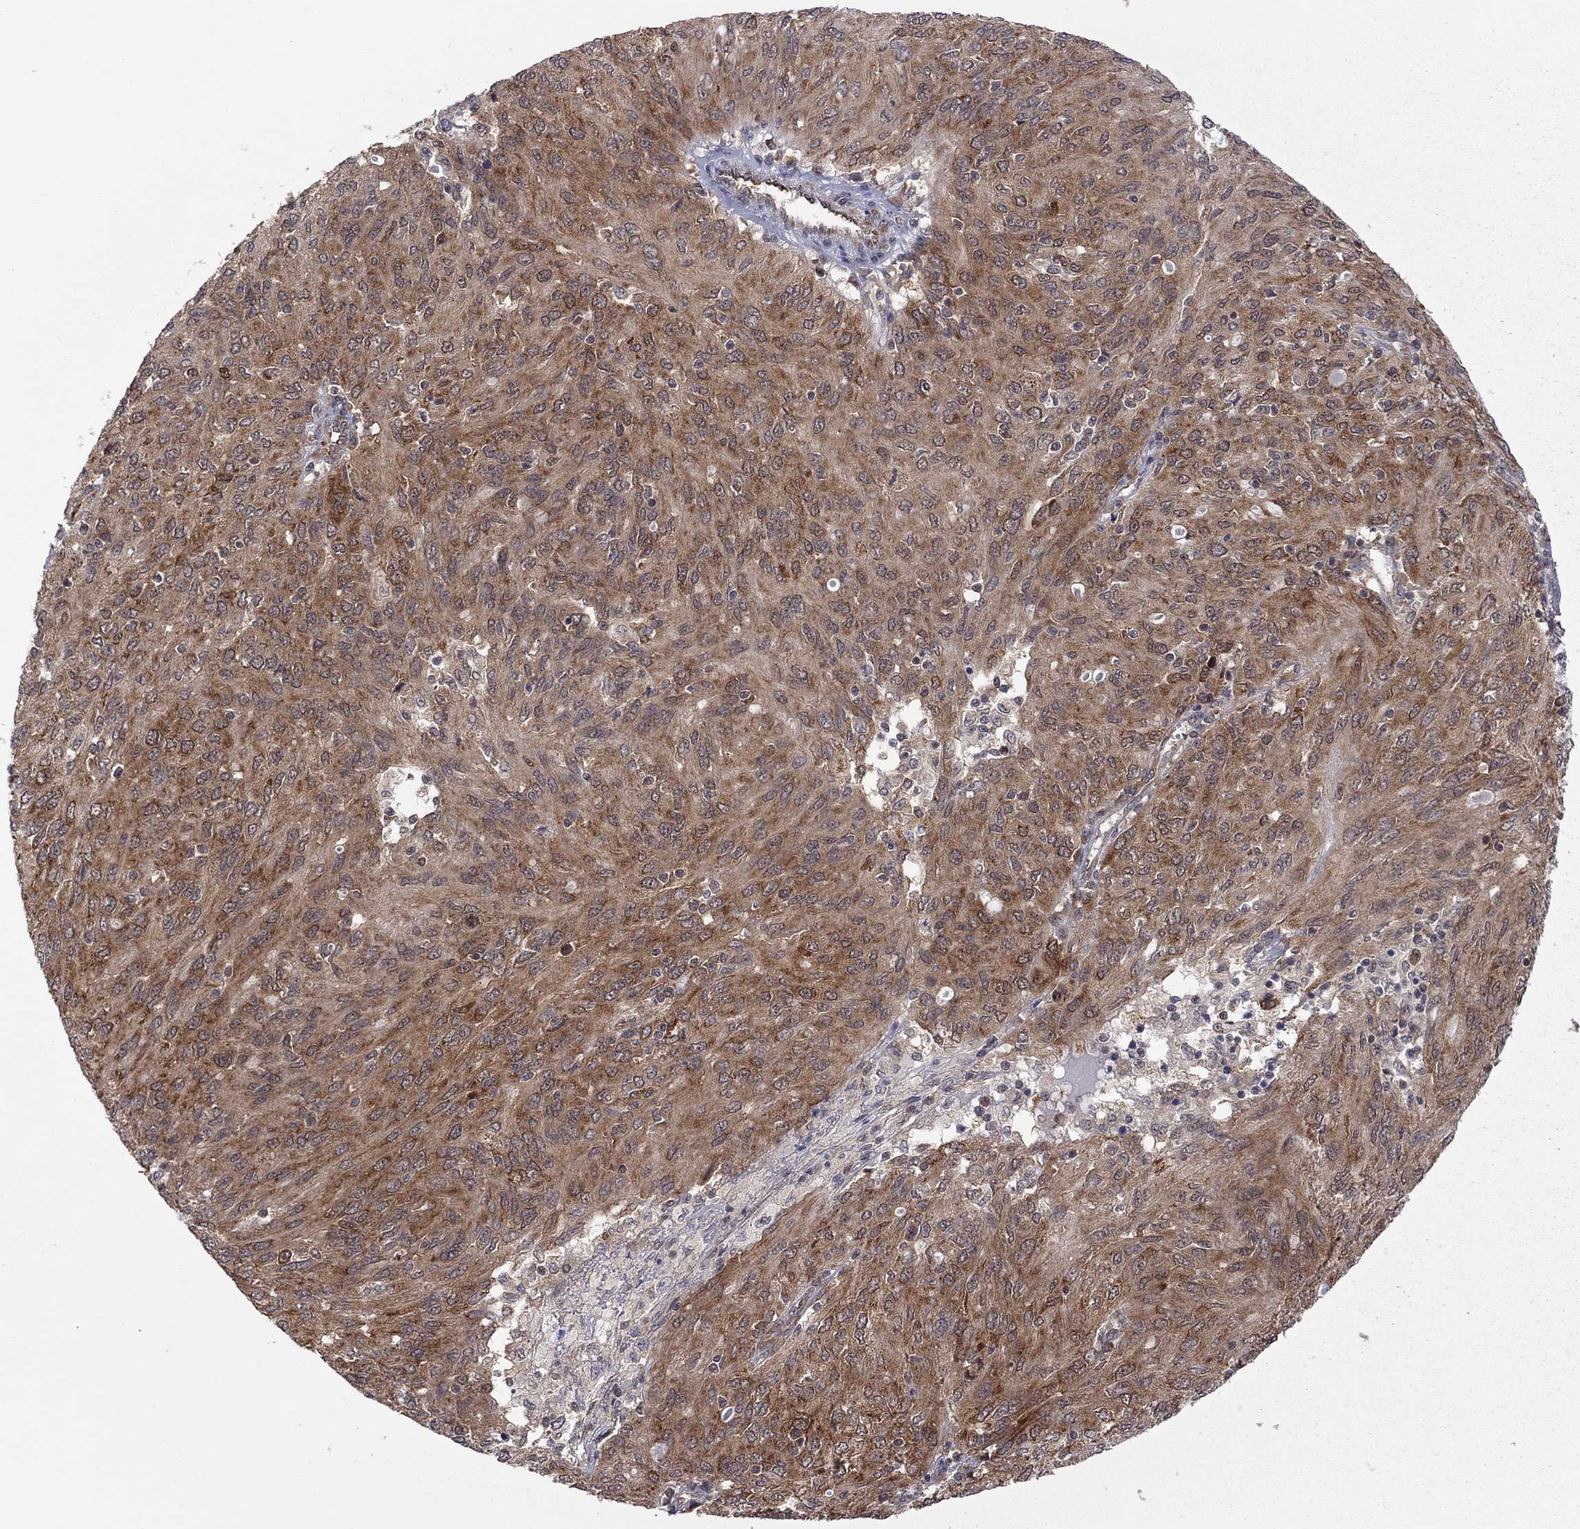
{"staining": {"intensity": "moderate", "quantity": ">75%", "location": "cytoplasmic/membranous"}, "tissue": "ovarian cancer", "cell_type": "Tumor cells", "image_type": "cancer", "snomed": [{"axis": "morphology", "description": "Carcinoma, endometroid"}, {"axis": "topography", "description": "Ovary"}], "caption": "Ovarian endometroid carcinoma stained with a brown dye displays moderate cytoplasmic/membranous positive expression in approximately >75% of tumor cells.", "gene": "NAA50", "patient": {"sex": "female", "age": 50}}